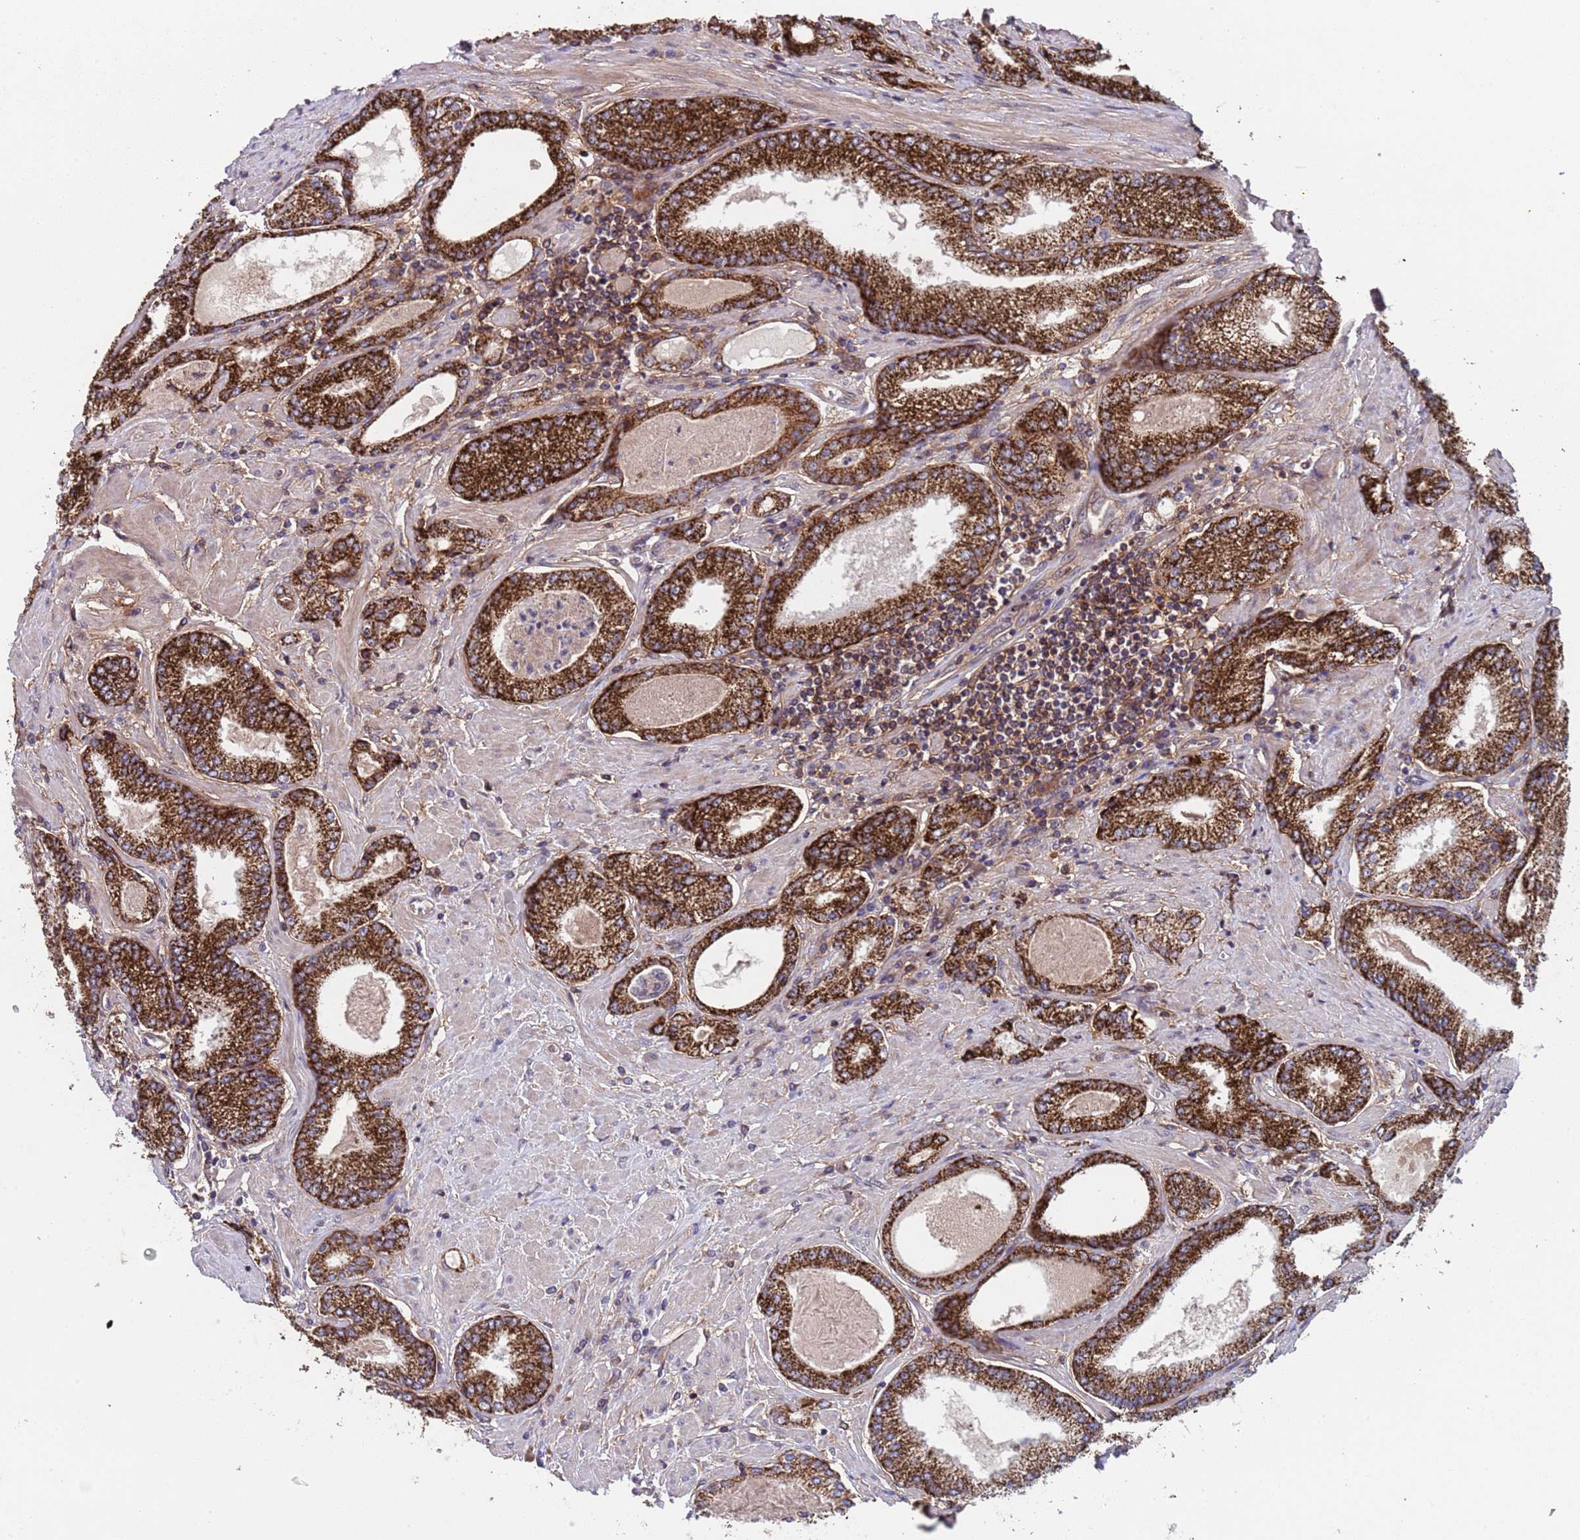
{"staining": {"intensity": "strong", "quantity": ">75%", "location": "cytoplasmic/membranous"}, "tissue": "prostate cancer", "cell_type": "Tumor cells", "image_type": "cancer", "snomed": [{"axis": "morphology", "description": "Adenocarcinoma, High grade"}, {"axis": "topography", "description": "Prostate"}], "caption": "High-power microscopy captured an immunohistochemistry micrograph of high-grade adenocarcinoma (prostate), revealing strong cytoplasmic/membranous staining in approximately >75% of tumor cells.", "gene": "ACAD8", "patient": {"sex": "male", "age": 66}}